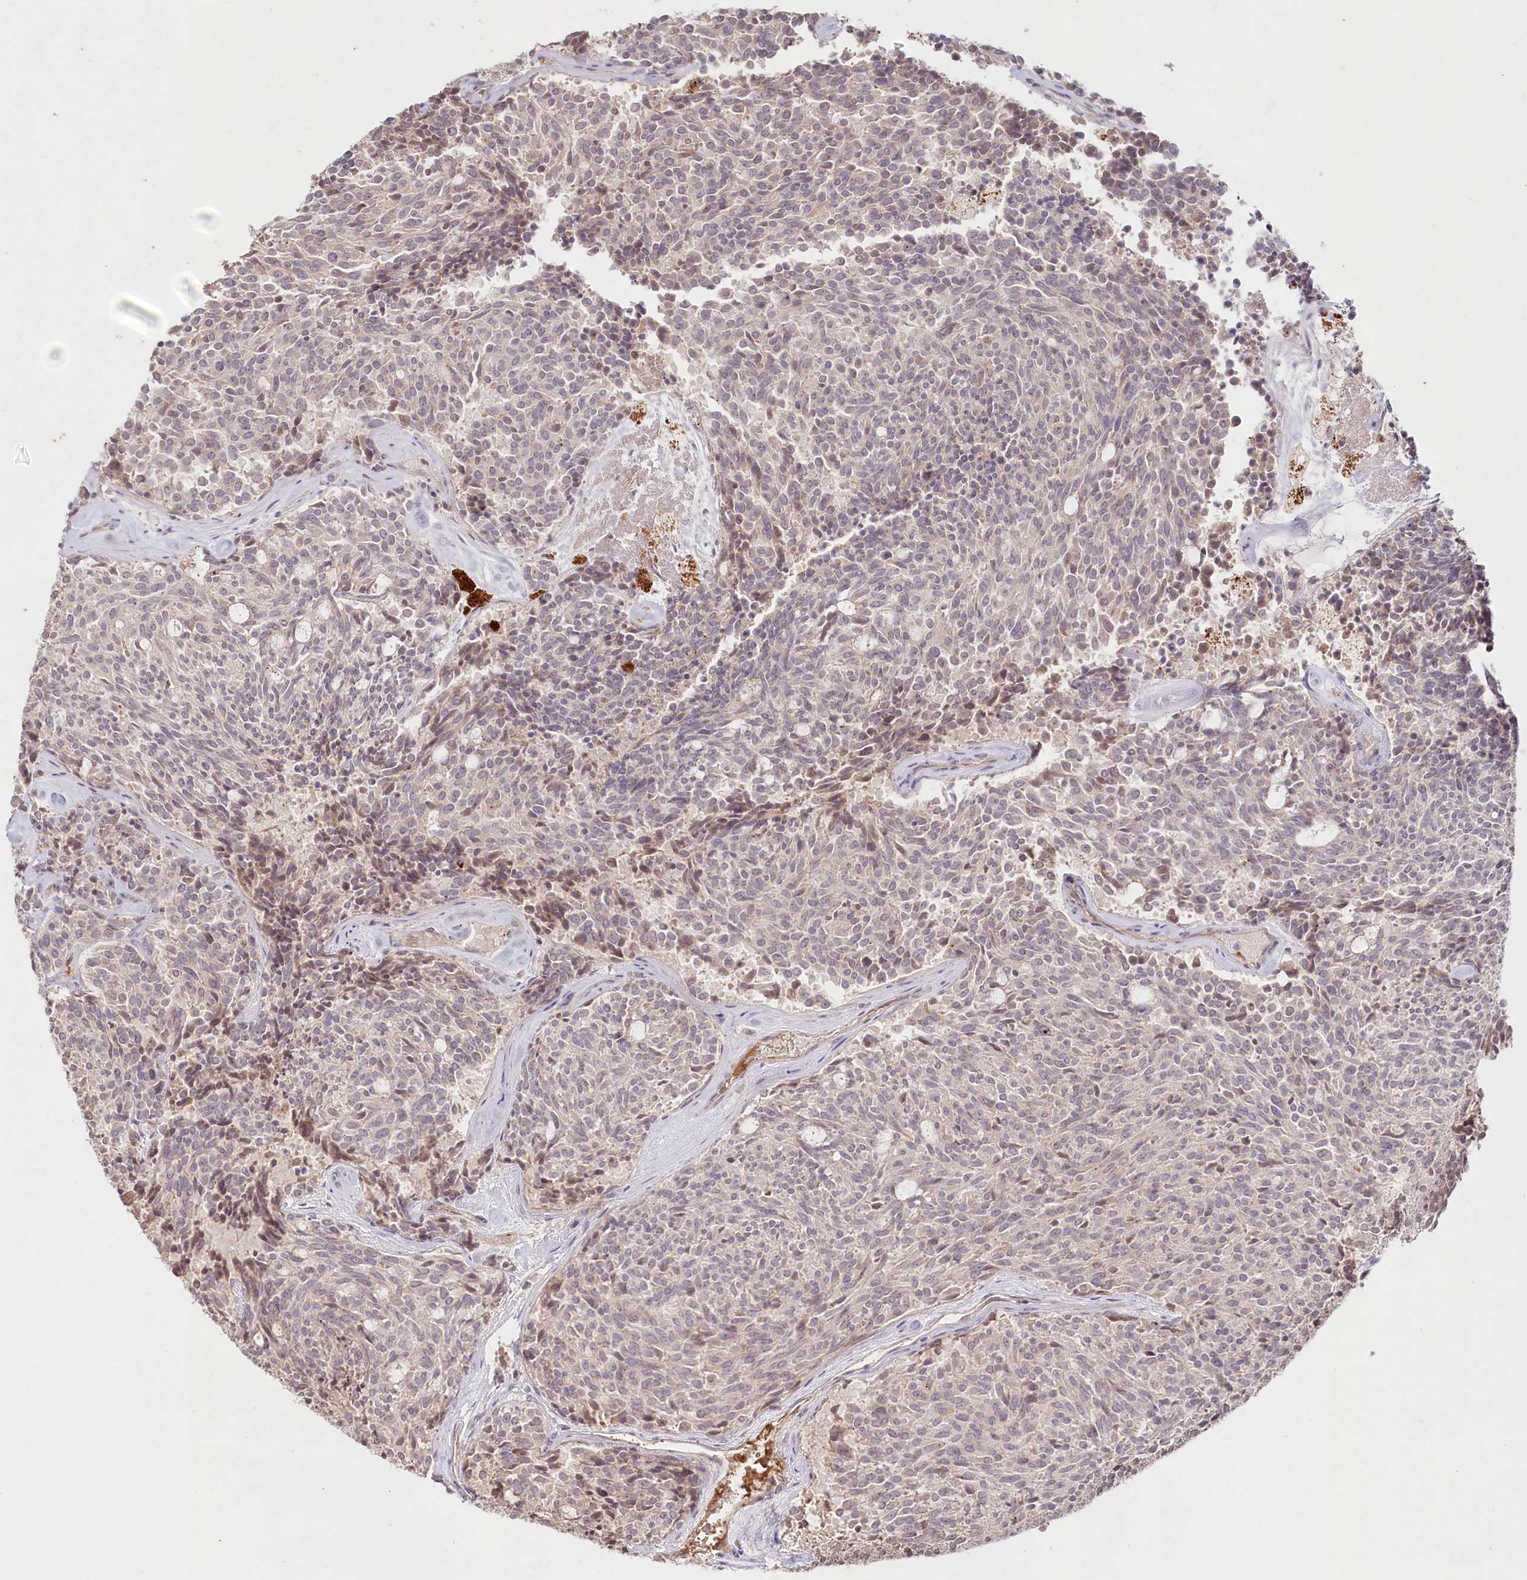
{"staining": {"intensity": "weak", "quantity": "<25%", "location": "cytoplasmic/membranous"}, "tissue": "carcinoid", "cell_type": "Tumor cells", "image_type": "cancer", "snomed": [{"axis": "morphology", "description": "Carcinoid, malignant, NOS"}, {"axis": "topography", "description": "Pancreas"}], "caption": "This is an IHC micrograph of human carcinoid. There is no positivity in tumor cells.", "gene": "PSAPL1", "patient": {"sex": "female", "age": 54}}